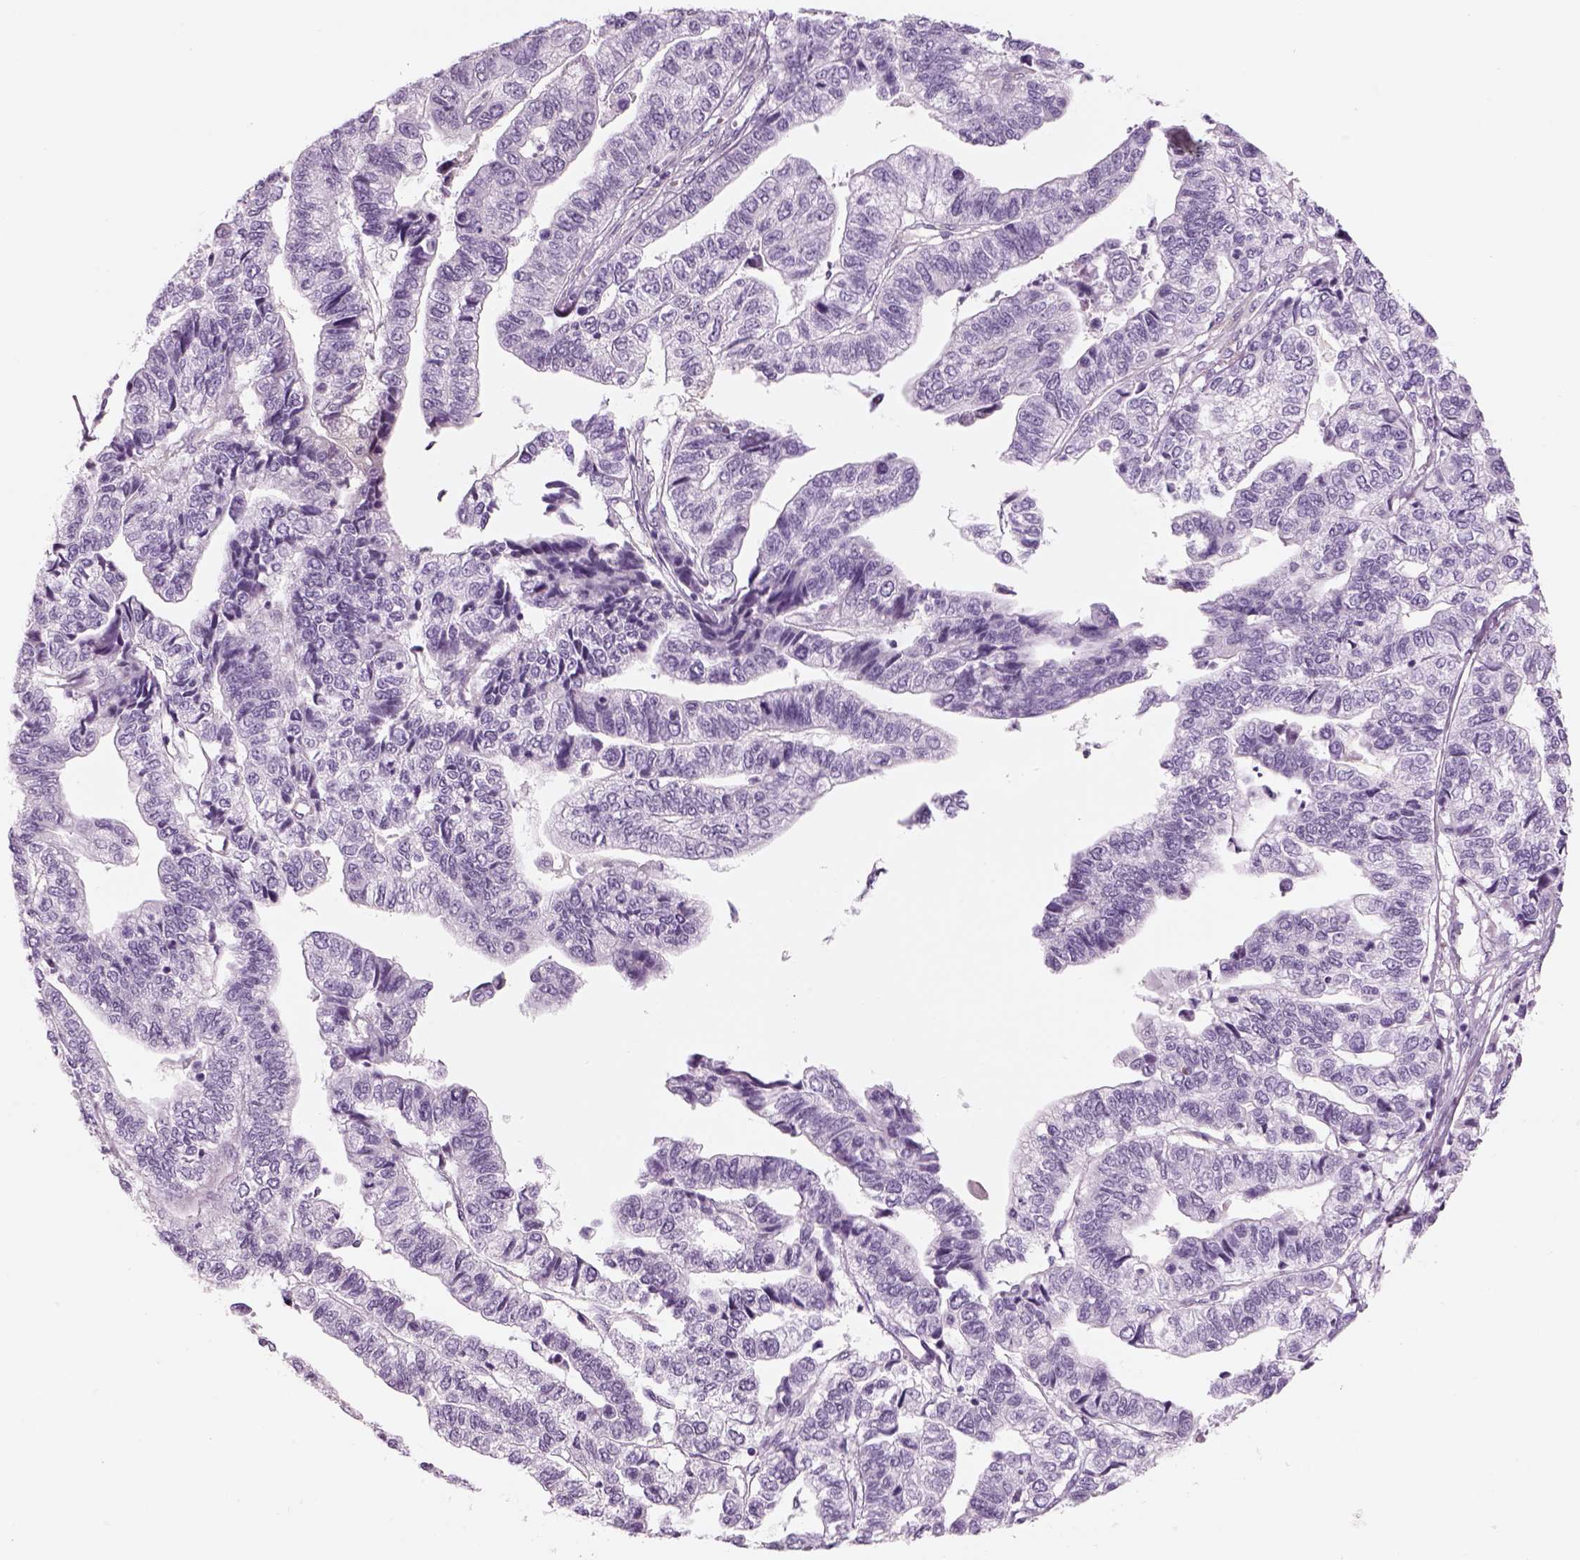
{"staining": {"intensity": "negative", "quantity": "none", "location": "none"}, "tissue": "stomach cancer", "cell_type": "Tumor cells", "image_type": "cancer", "snomed": [{"axis": "morphology", "description": "Adenocarcinoma, NOS"}, {"axis": "topography", "description": "Stomach, upper"}], "caption": "There is no significant positivity in tumor cells of stomach cancer. (Brightfield microscopy of DAB (3,3'-diaminobenzidine) immunohistochemistry (IHC) at high magnification).", "gene": "GAS2L2", "patient": {"sex": "female", "age": 67}}